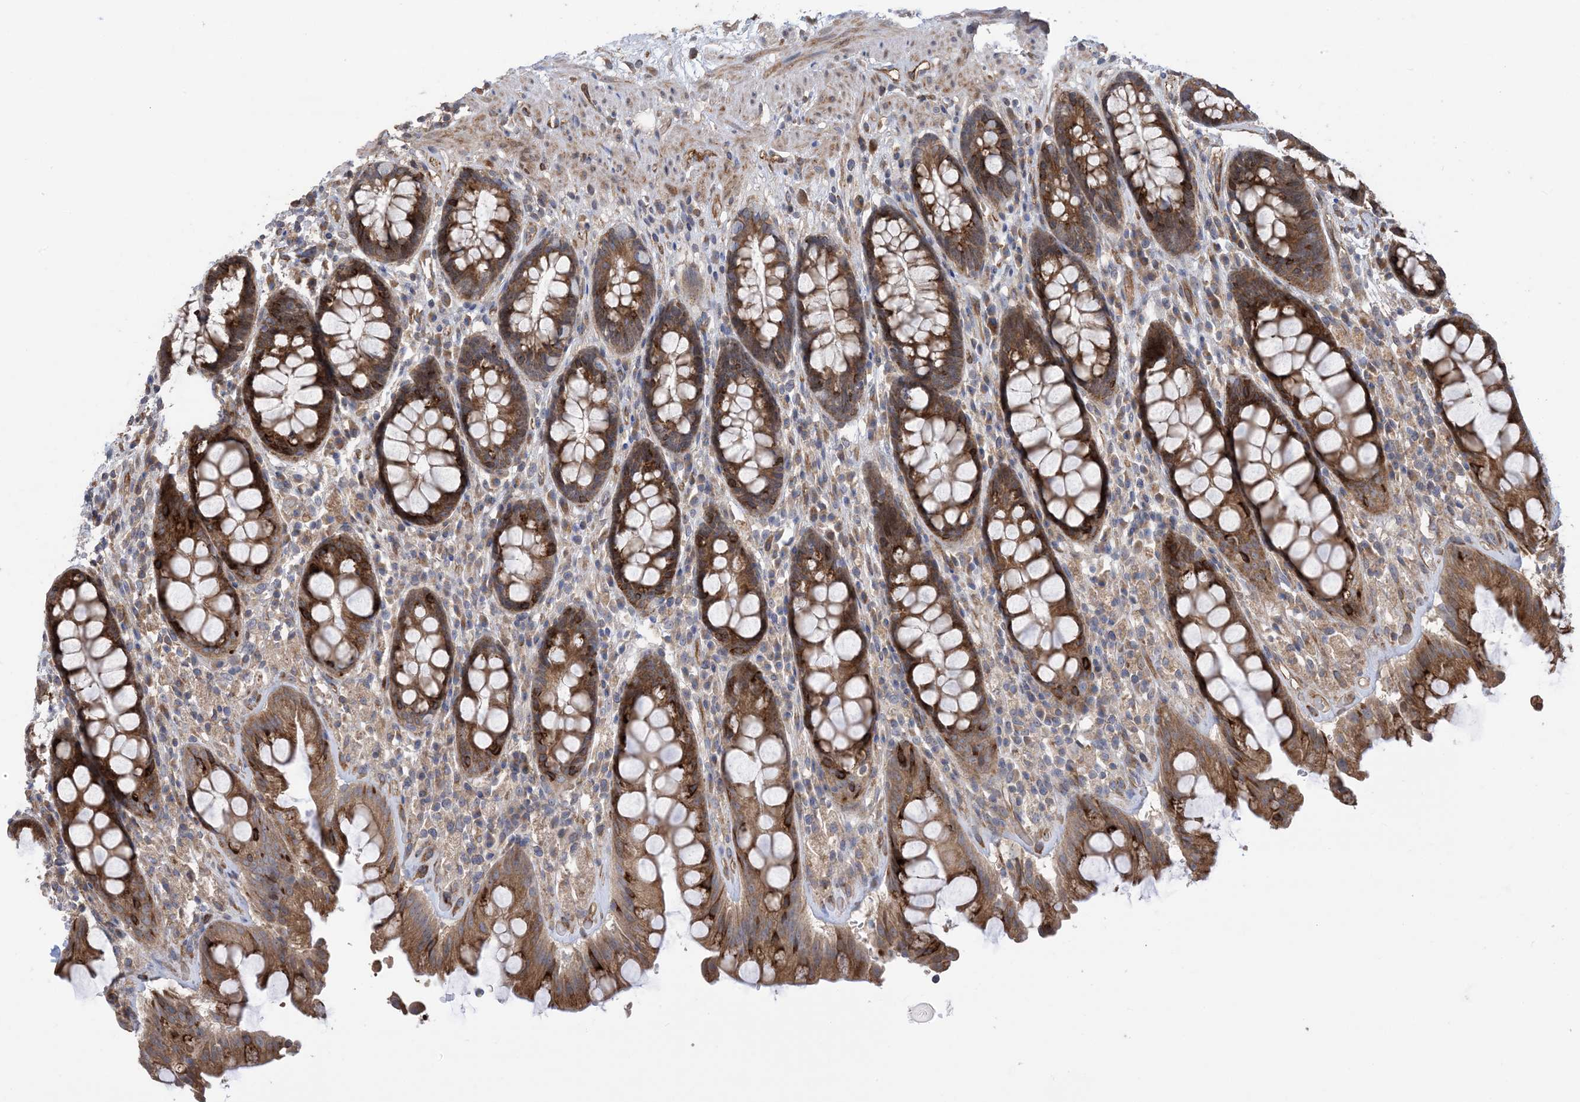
{"staining": {"intensity": "moderate", "quantity": ">75%", "location": "cytoplasmic/membranous"}, "tissue": "rectum", "cell_type": "Glandular cells", "image_type": "normal", "snomed": [{"axis": "morphology", "description": "Normal tissue, NOS"}, {"axis": "topography", "description": "Rectum"}], "caption": "Brown immunohistochemical staining in benign human rectum displays moderate cytoplasmic/membranous staining in about >75% of glandular cells. The staining was performed using DAB (3,3'-diaminobenzidine), with brown indicating positive protein expression. Nuclei are stained blue with hematoxylin.", "gene": "CLEC16A", "patient": {"sex": "male", "age": 64}}